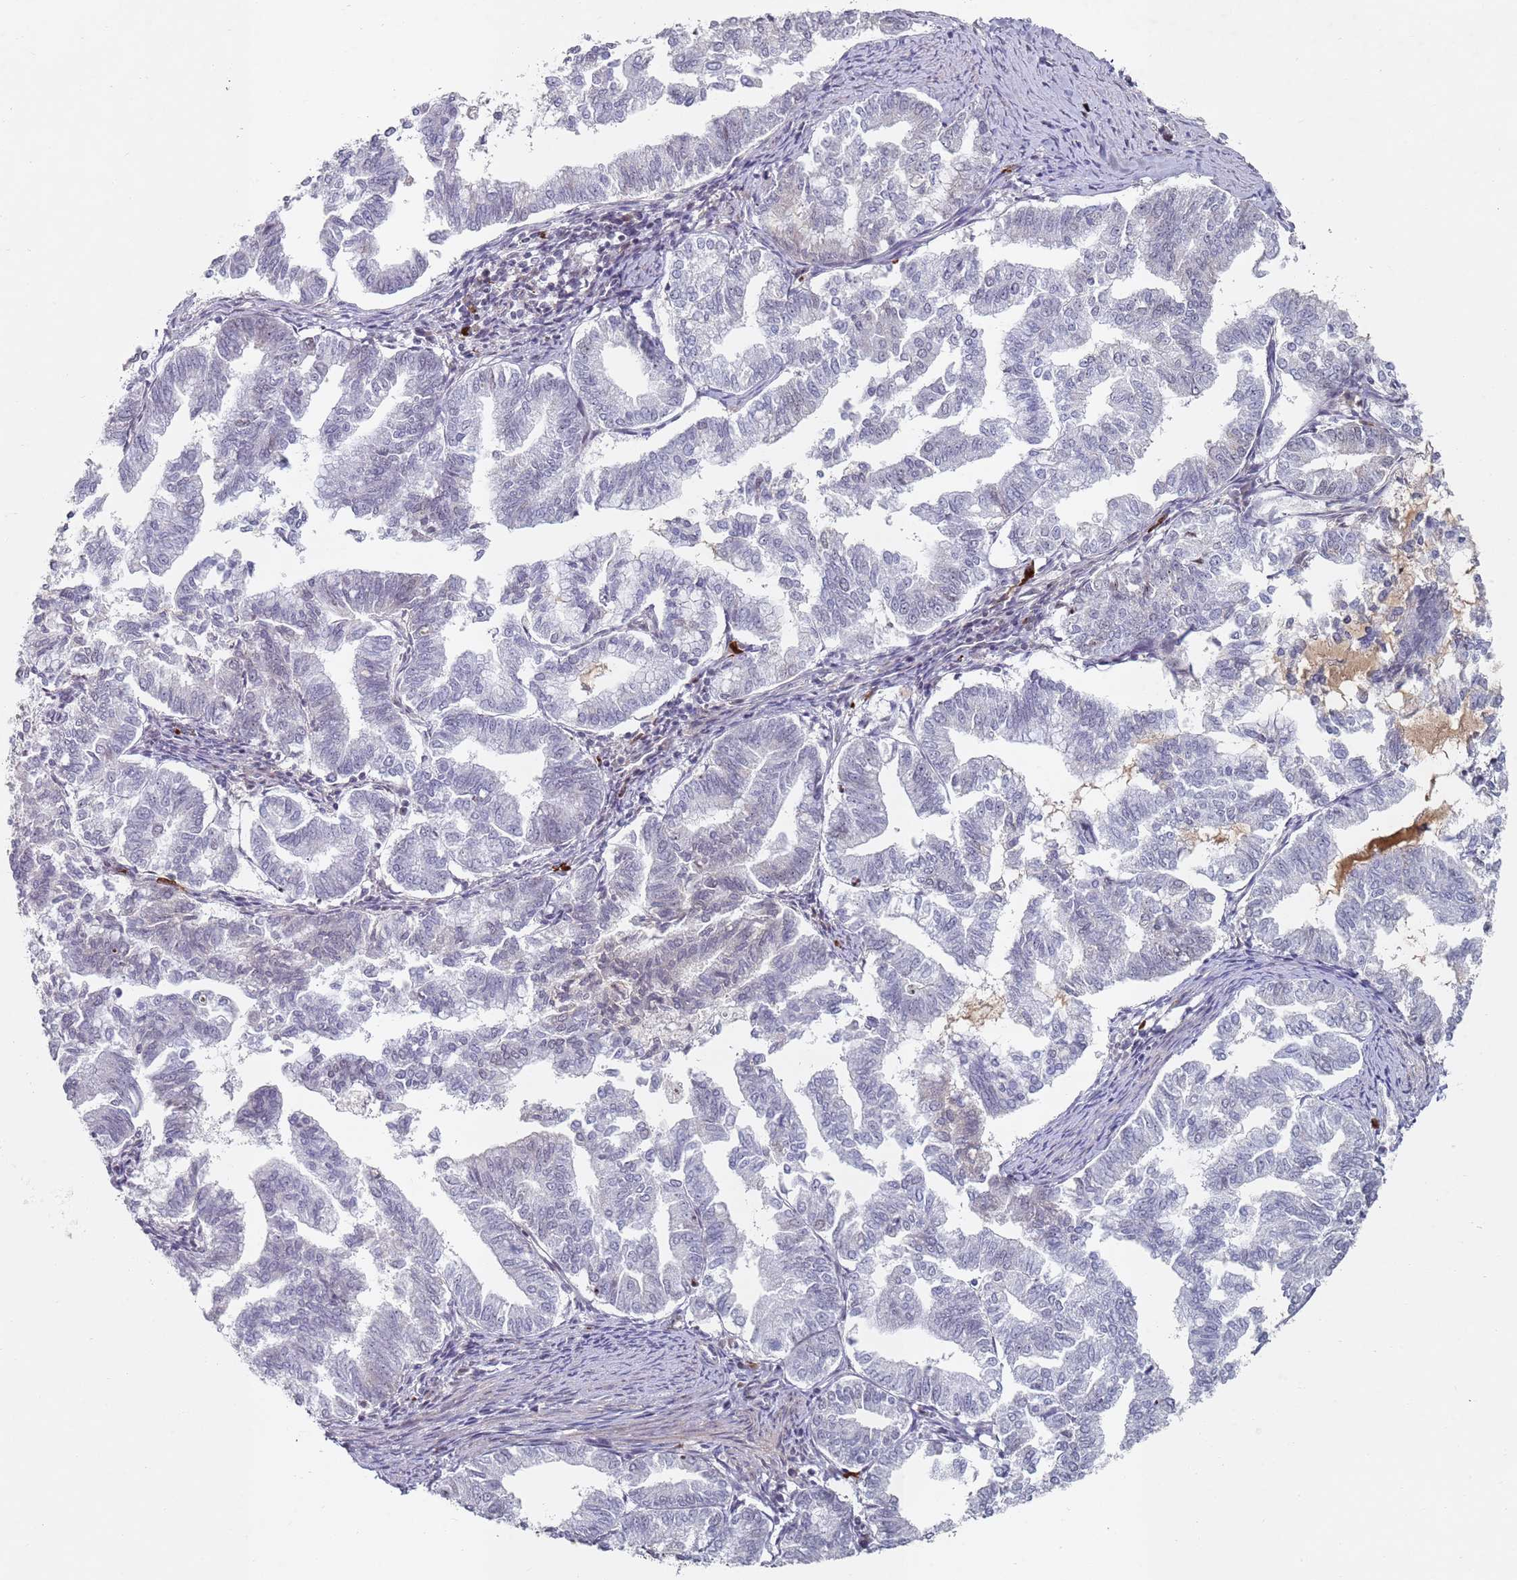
{"staining": {"intensity": "negative", "quantity": "none", "location": "none"}, "tissue": "endometrial cancer", "cell_type": "Tumor cells", "image_type": "cancer", "snomed": [{"axis": "morphology", "description": "Adenocarcinoma, NOS"}, {"axis": "topography", "description": "Endometrium"}], "caption": "Histopathology image shows no significant protein positivity in tumor cells of endometrial cancer.", "gene": "ATF6B", "patient": {"sex": "female", "age": 79}}